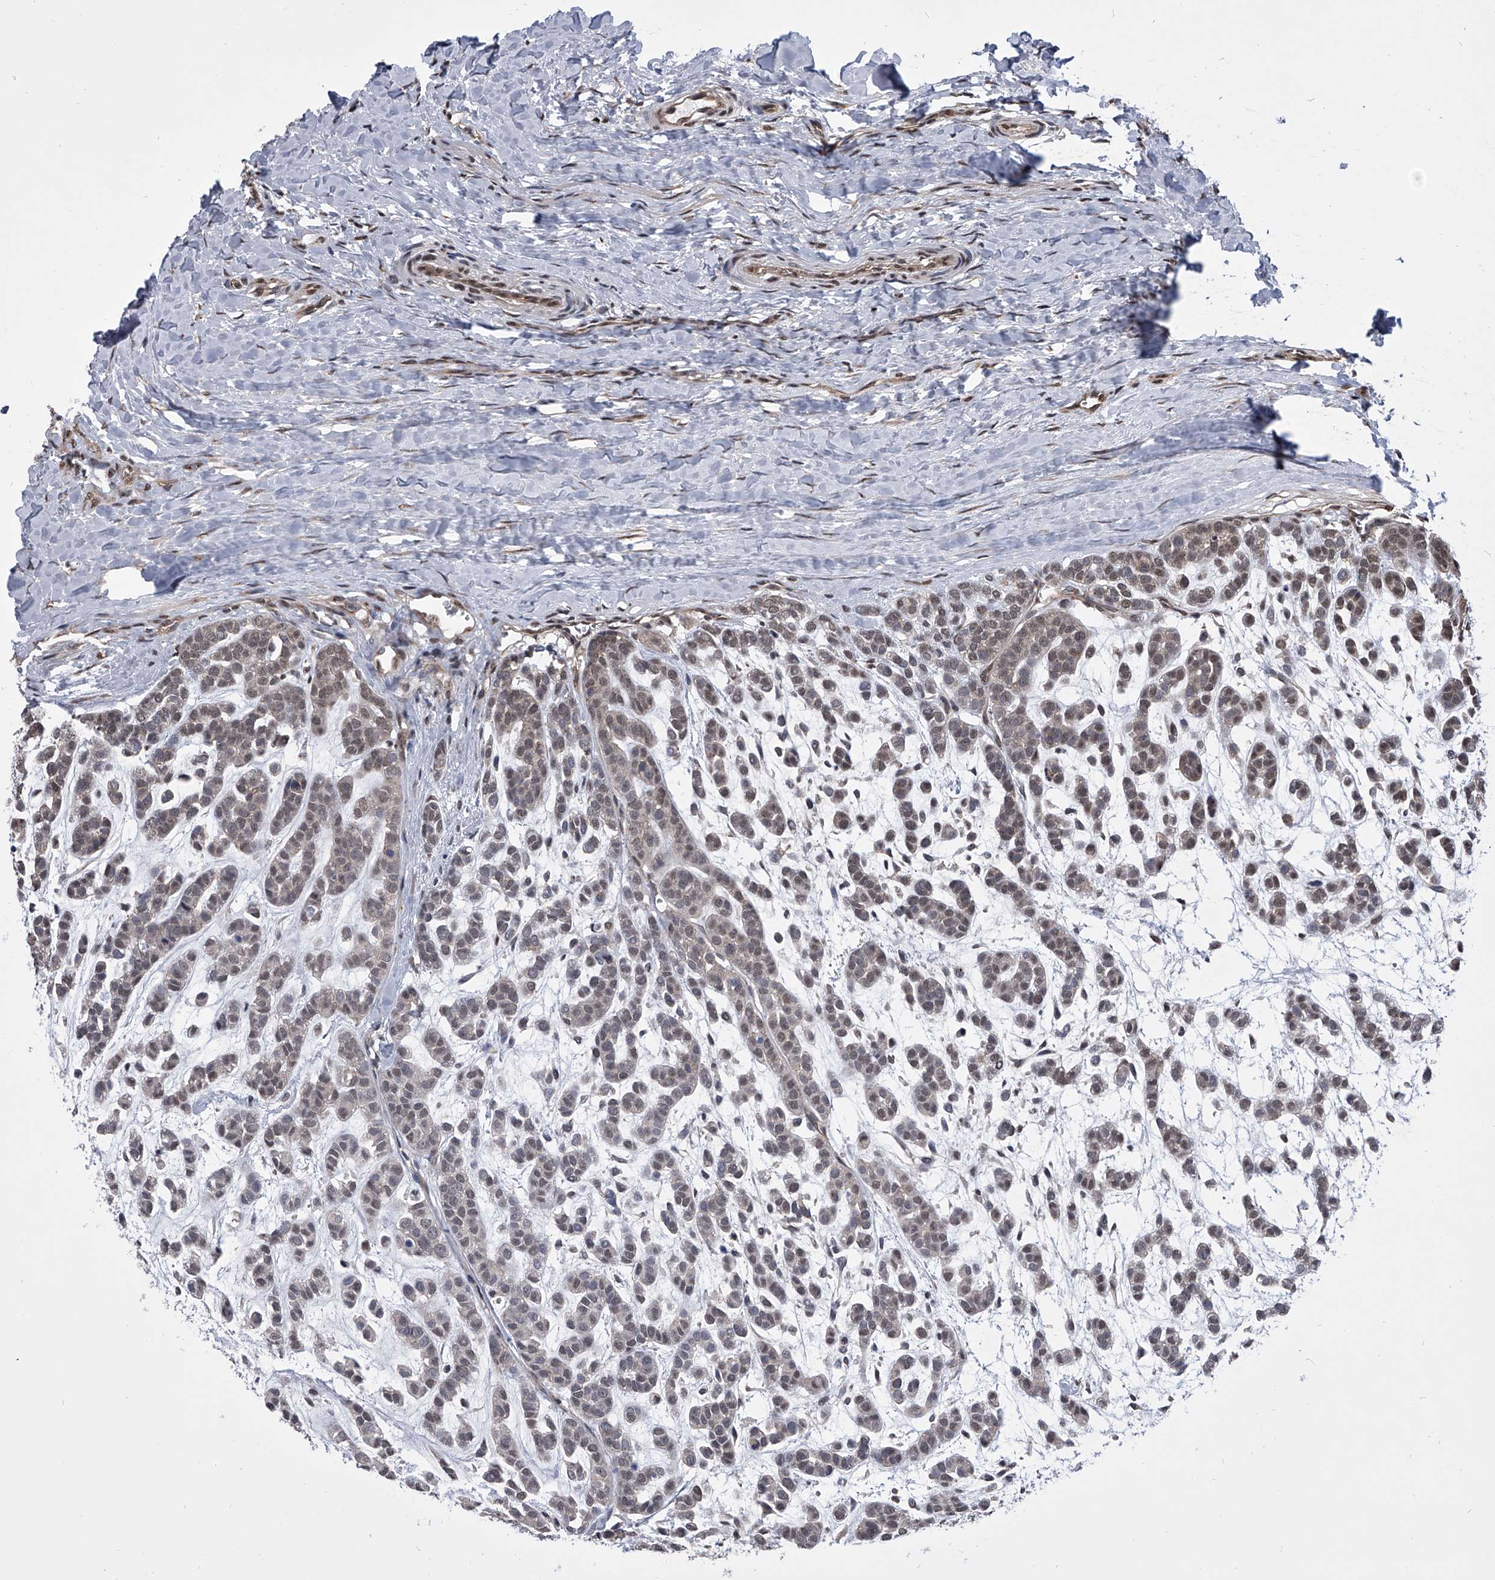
{"staining": {"intensity": "weak", "quantity": "25%-75%", "location": "nuclear"}, "tissue": "head and neck cancer", "cell_type": "Tumor cells", "image_type": "cancer", "snomed": [{"axis": "morphology", "description": "Adenocarcinoma, NOS"}, {"axis": "morphology", "description": "Adenoma, NOS"}, {"axis": "topography", "description": "Head-Neck"}], "caption": "Adenoma (head and neck) stained for a protein displays weak nuclear positivity in tumor cells.", "gene": "ZNF76", "patient": {"sex": "female", "age": 55}}